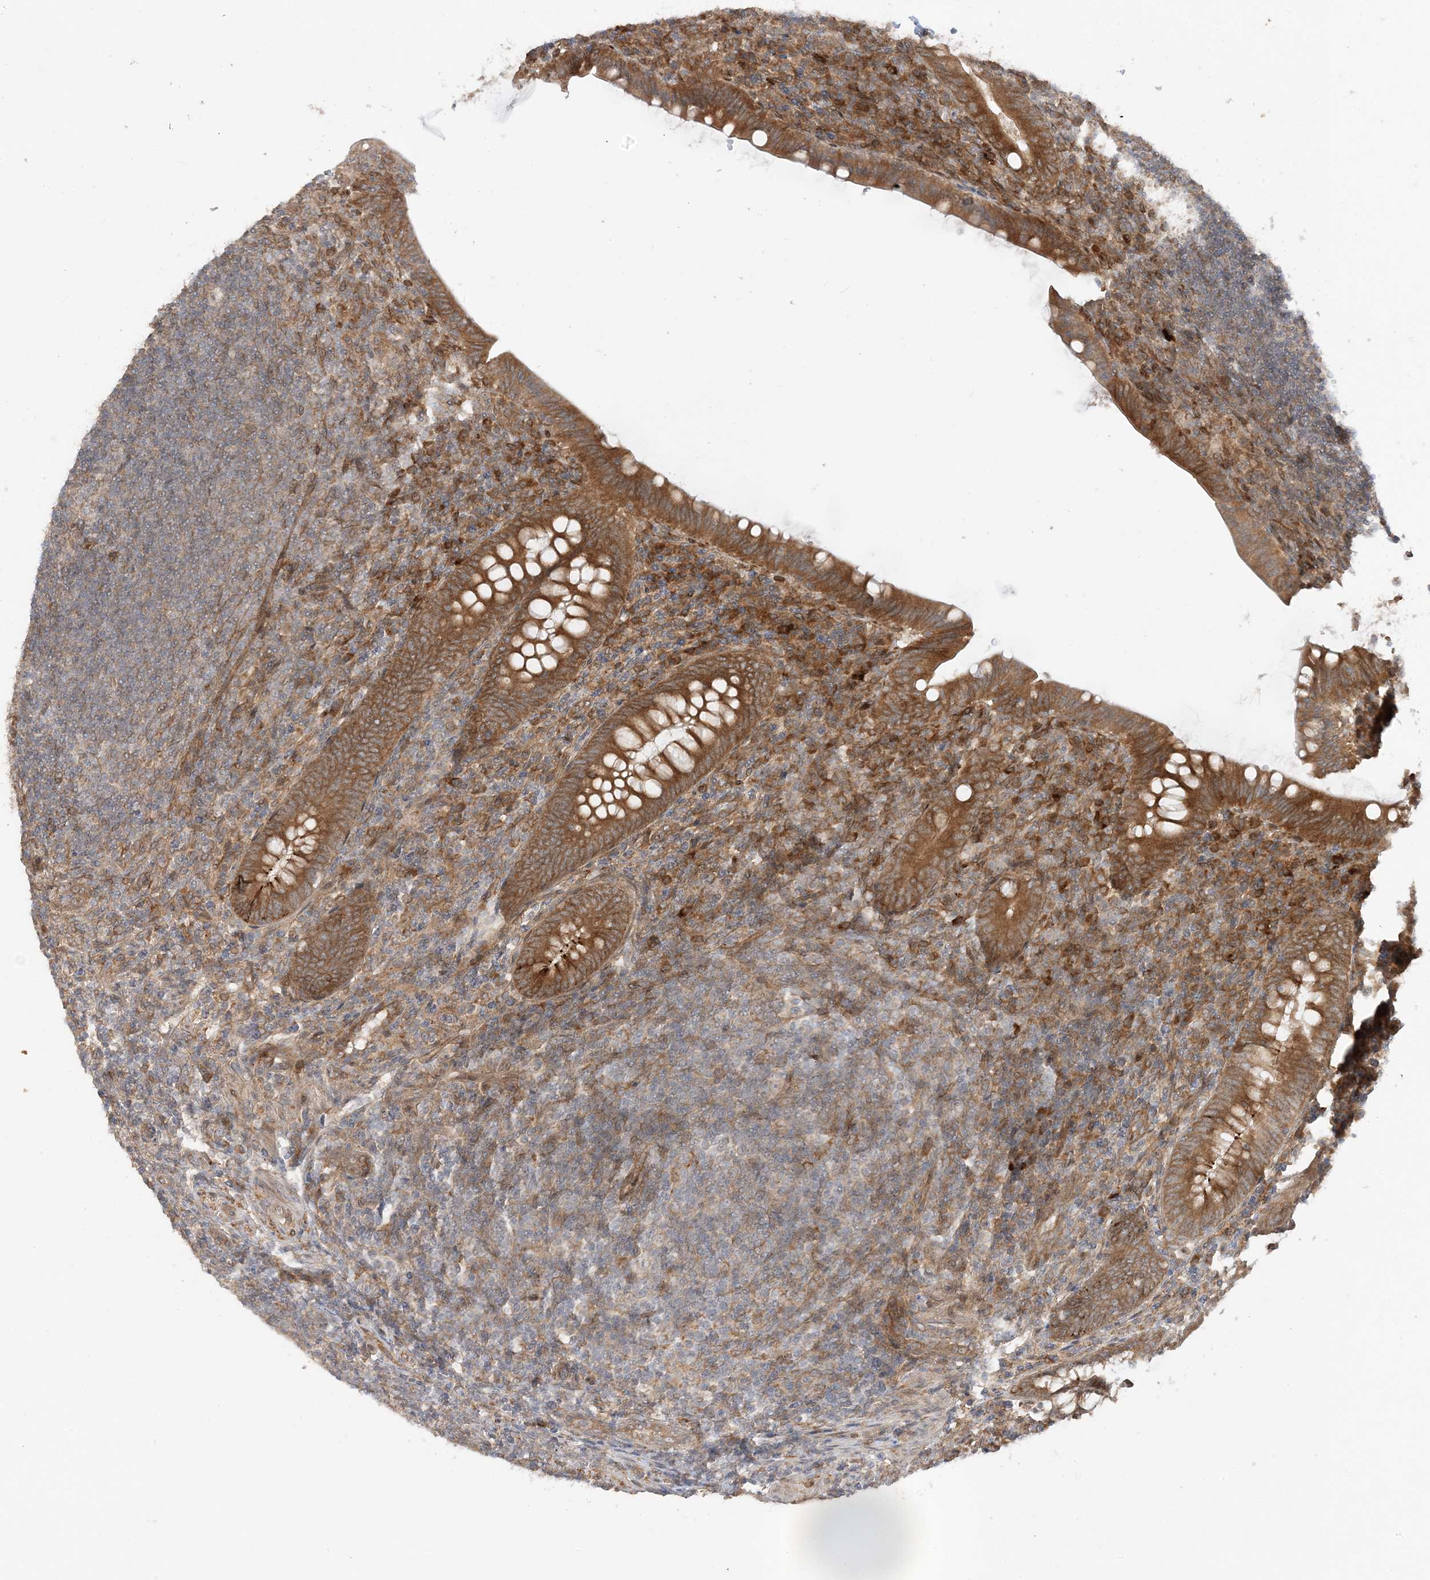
{"staining": {"intensity": "moderate", "quantity": ">75%", "location": "cytoplasmic/membranous"}, "tissue": "appendix", "cell_type": "Glandular cells", "image_type": "normal", "snomed": [{"axis": "morphology", "description": "Normal tissue, NOS"}, {"axis": "topography", "description": "Appendix"}], "caption": "Glandular cells reveal medium levels of moderate cytoplasmic/membranous staining in approximately >75% of cells in benign appendix.", "gene": "SCARF2", "patient": {"sex": "male", "age": 14}}